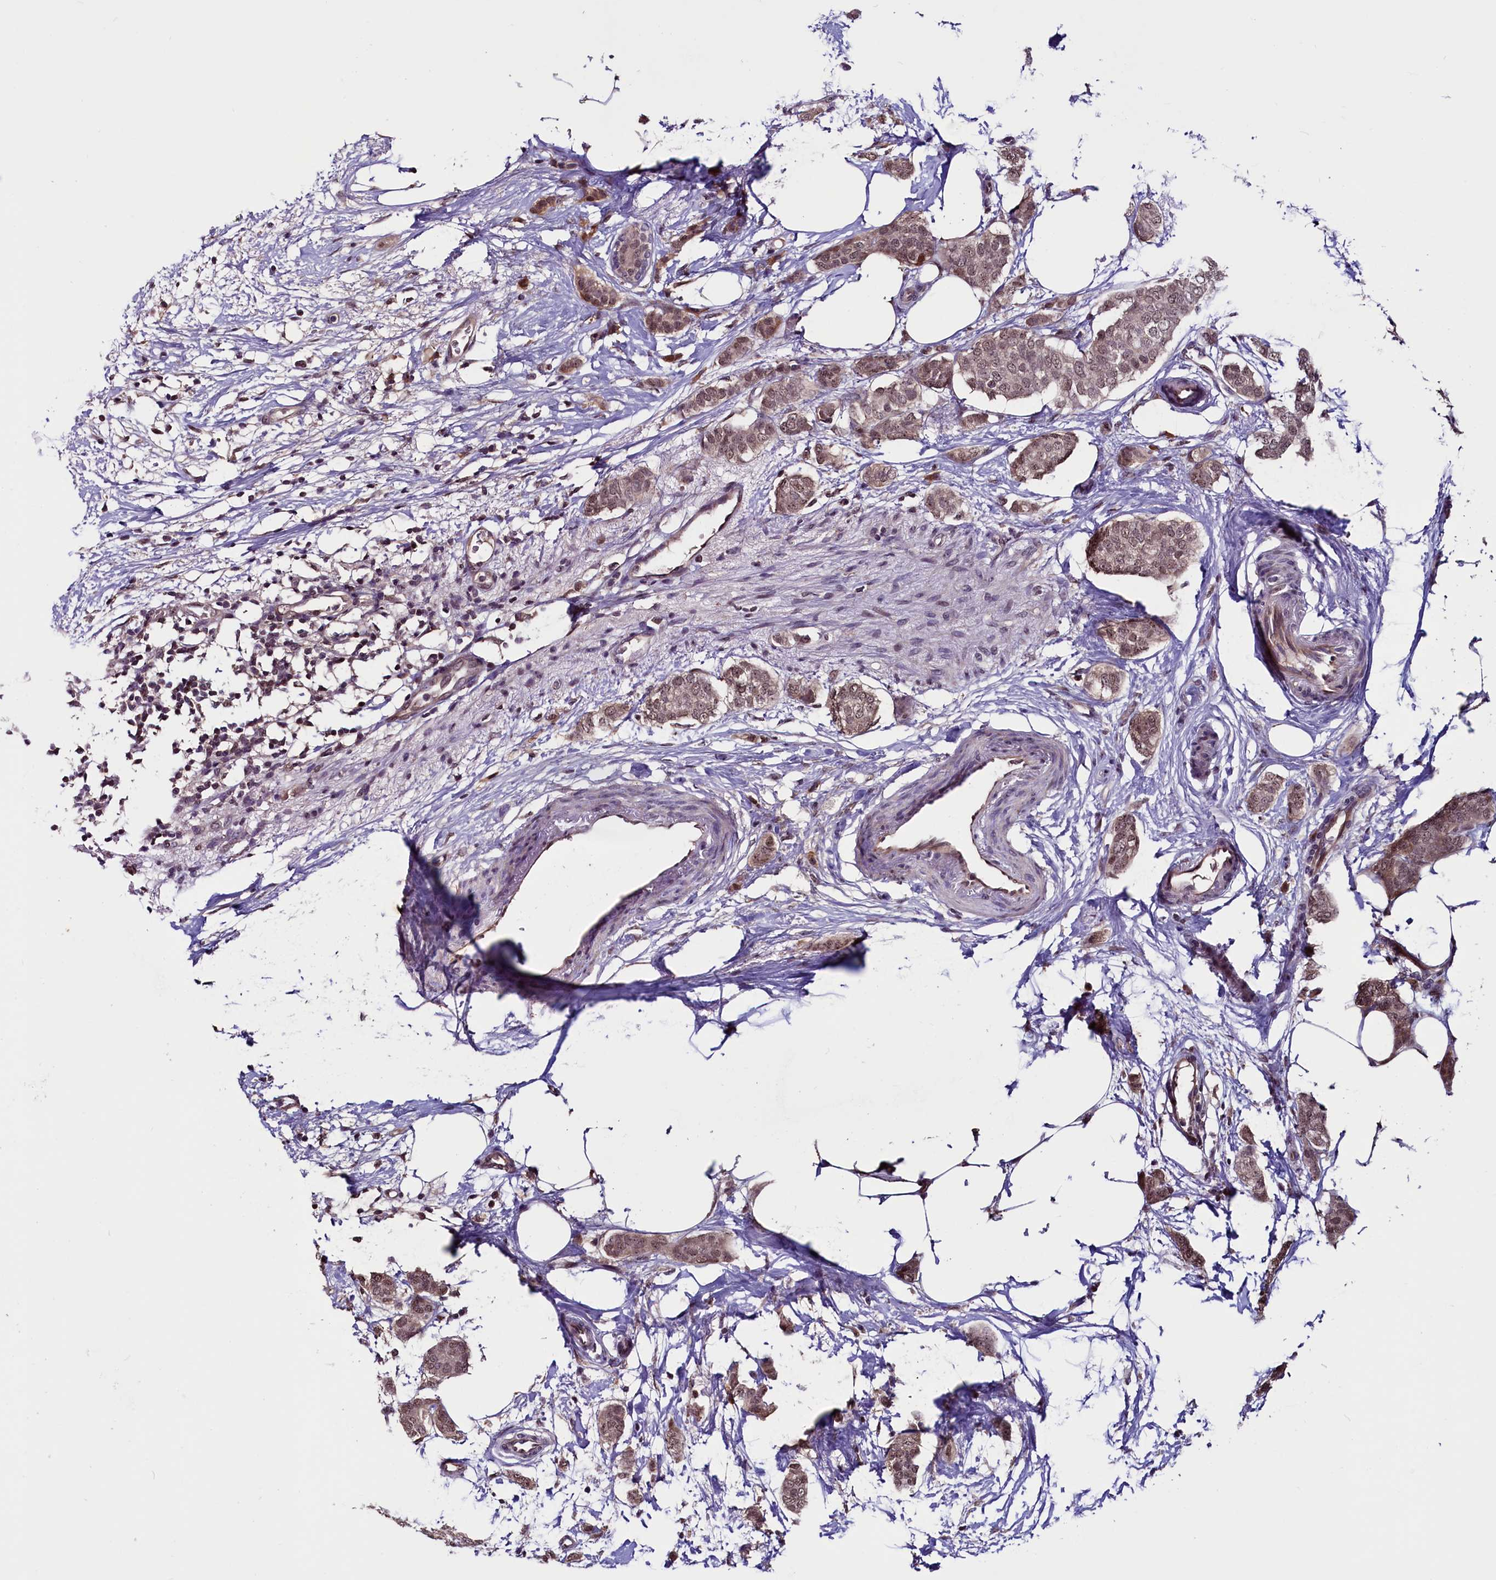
{"staining": {"intensity": "weak", "quantity": ">75%", "location": "cytoplasmic/membranous,nuclear"}, "tissue": "breast cancer", "cell_type": "Tumor cells", "image_type": "cancer", "snomed": [{"axis": "morphology", "description": "Duct carcinoma"}, {"axis": "topography", "description": "Breast"}], "caption": "Protein expression analysis of human breast cancer (invasive ductal carcinoma) reveals weak cytoplasmic/membranous and nuclear positivity in approximately >75% of tumor cells. (brown staining indicates protein expression, while blue staining denotes nuclei).", "gene": "RNMT", "patient": {"sex": "female", "age": 72}}